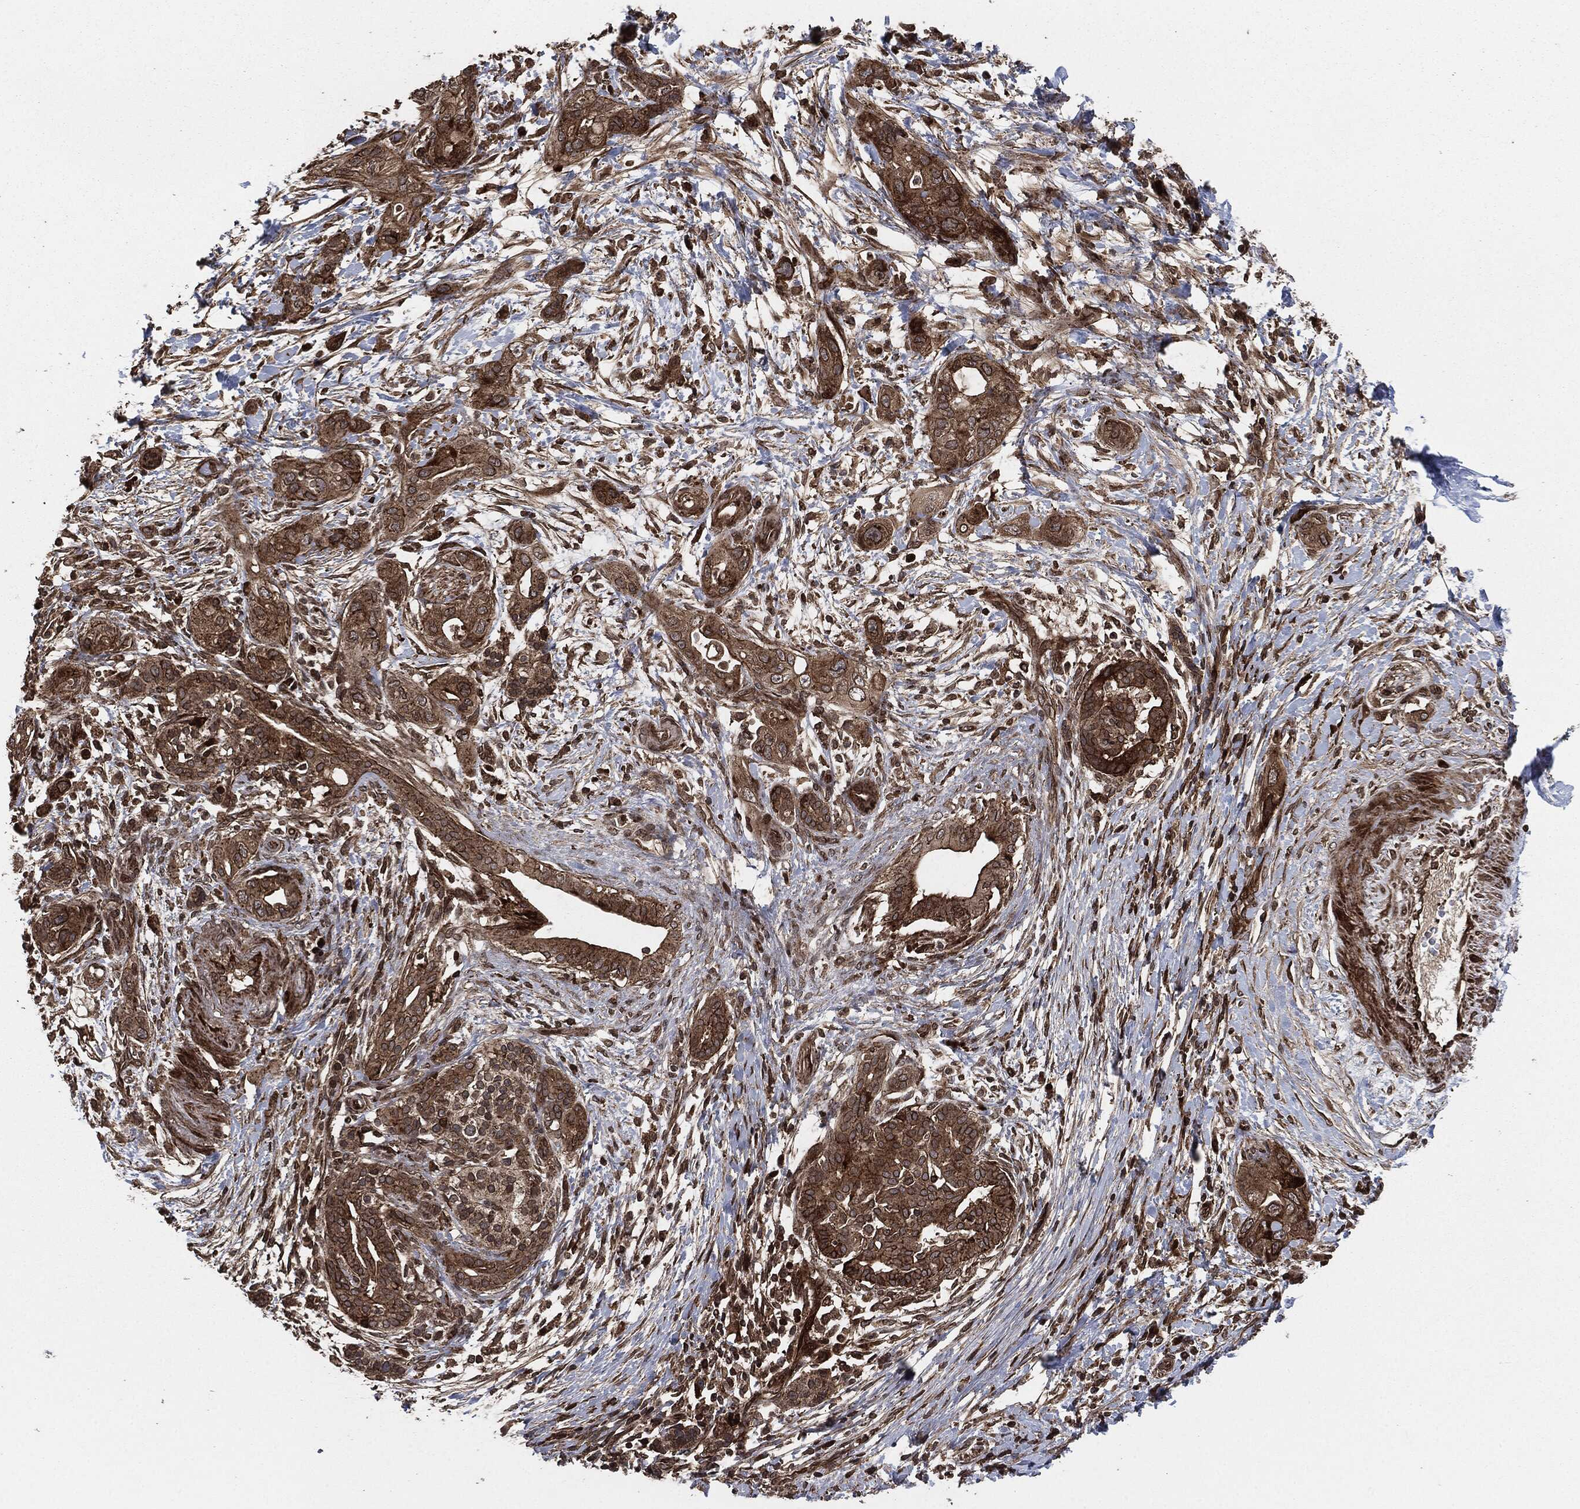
{"staining": {"intensity": "strong", "quantity": ">75%", "location": "cytoplasmic/membranous"}, "tissue": "pancreatic cancer", "cell_type": "Tumor cells", "image_type": "cancer", "snomed": [{"axis": "morphology", "description": "Adenocarcinoma, NOS"}, {"axis": "topography", "description": "Pancreas"}], "caption": "Pancreatic adenocarcinoma stained with immunohistochemistry (IHC) exhibits strong cytoplasmic/membranous staining in about >75% of tumor cells.", "gene": "IFIT1", "patient": {"sex": "male", "age": 44}}